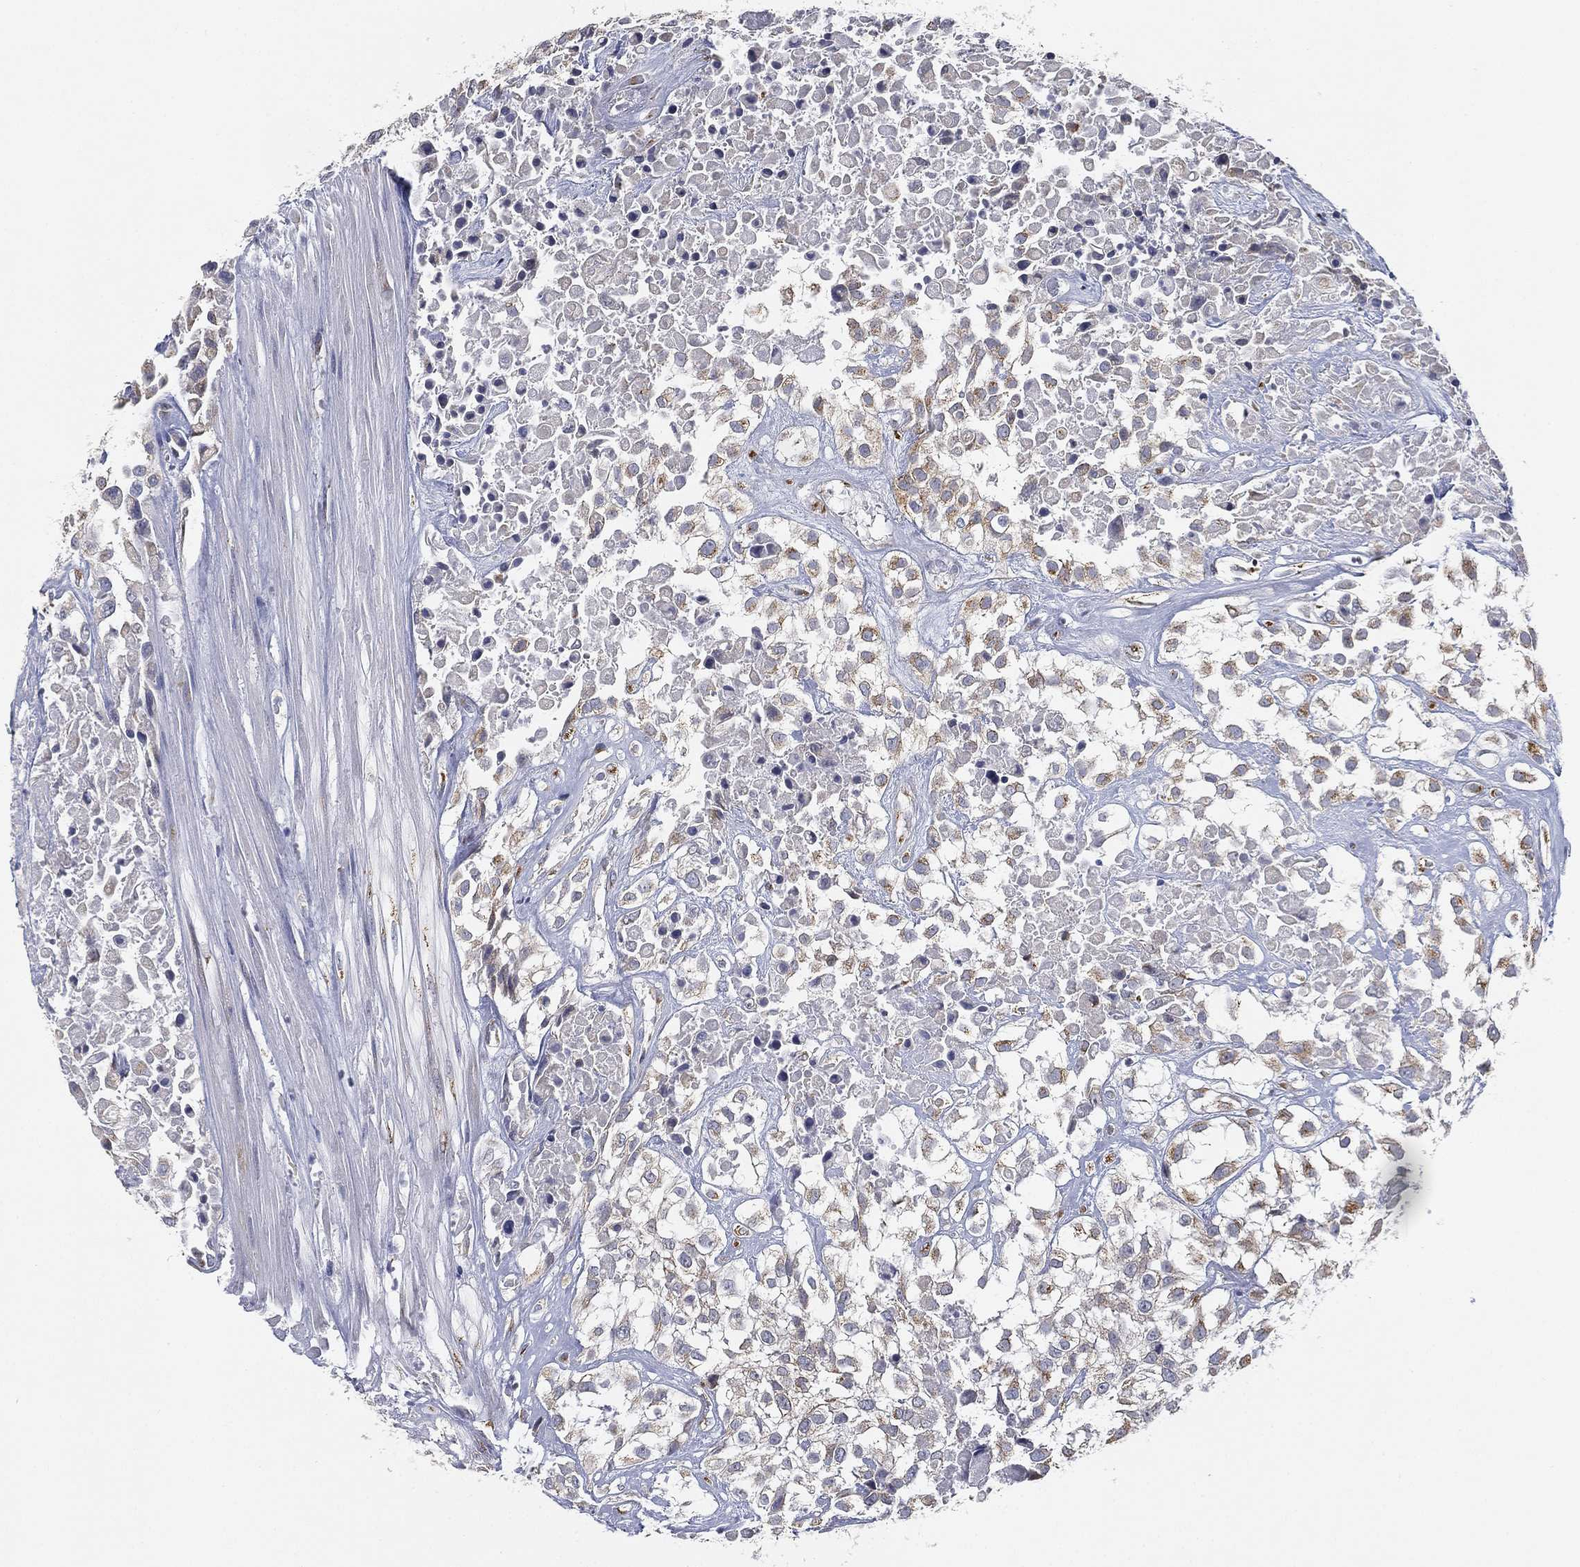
{"staining": {"intensity": "strong", "quantity": "25%-75%", "location": "cytoplasmic/membranous"}, "tissue": "urothelial cancer", "cell_type": "Tumor cells", "image_type": "cancer", "snomed": [{"axis": "morphology", "description": "Urothelial carcinoma, High grade"}, {"axis": "topography", "description": "Urinary bladder"}], "caption": "This is an image of immunohistochemistry (IHC) staining of high-grade urothelial carcinoma, which shows strong staining in the cytoplasmic/membranous of tumor cells.", "gene": "TICAM1", "patient": {"sex": "male", "age": 56}}